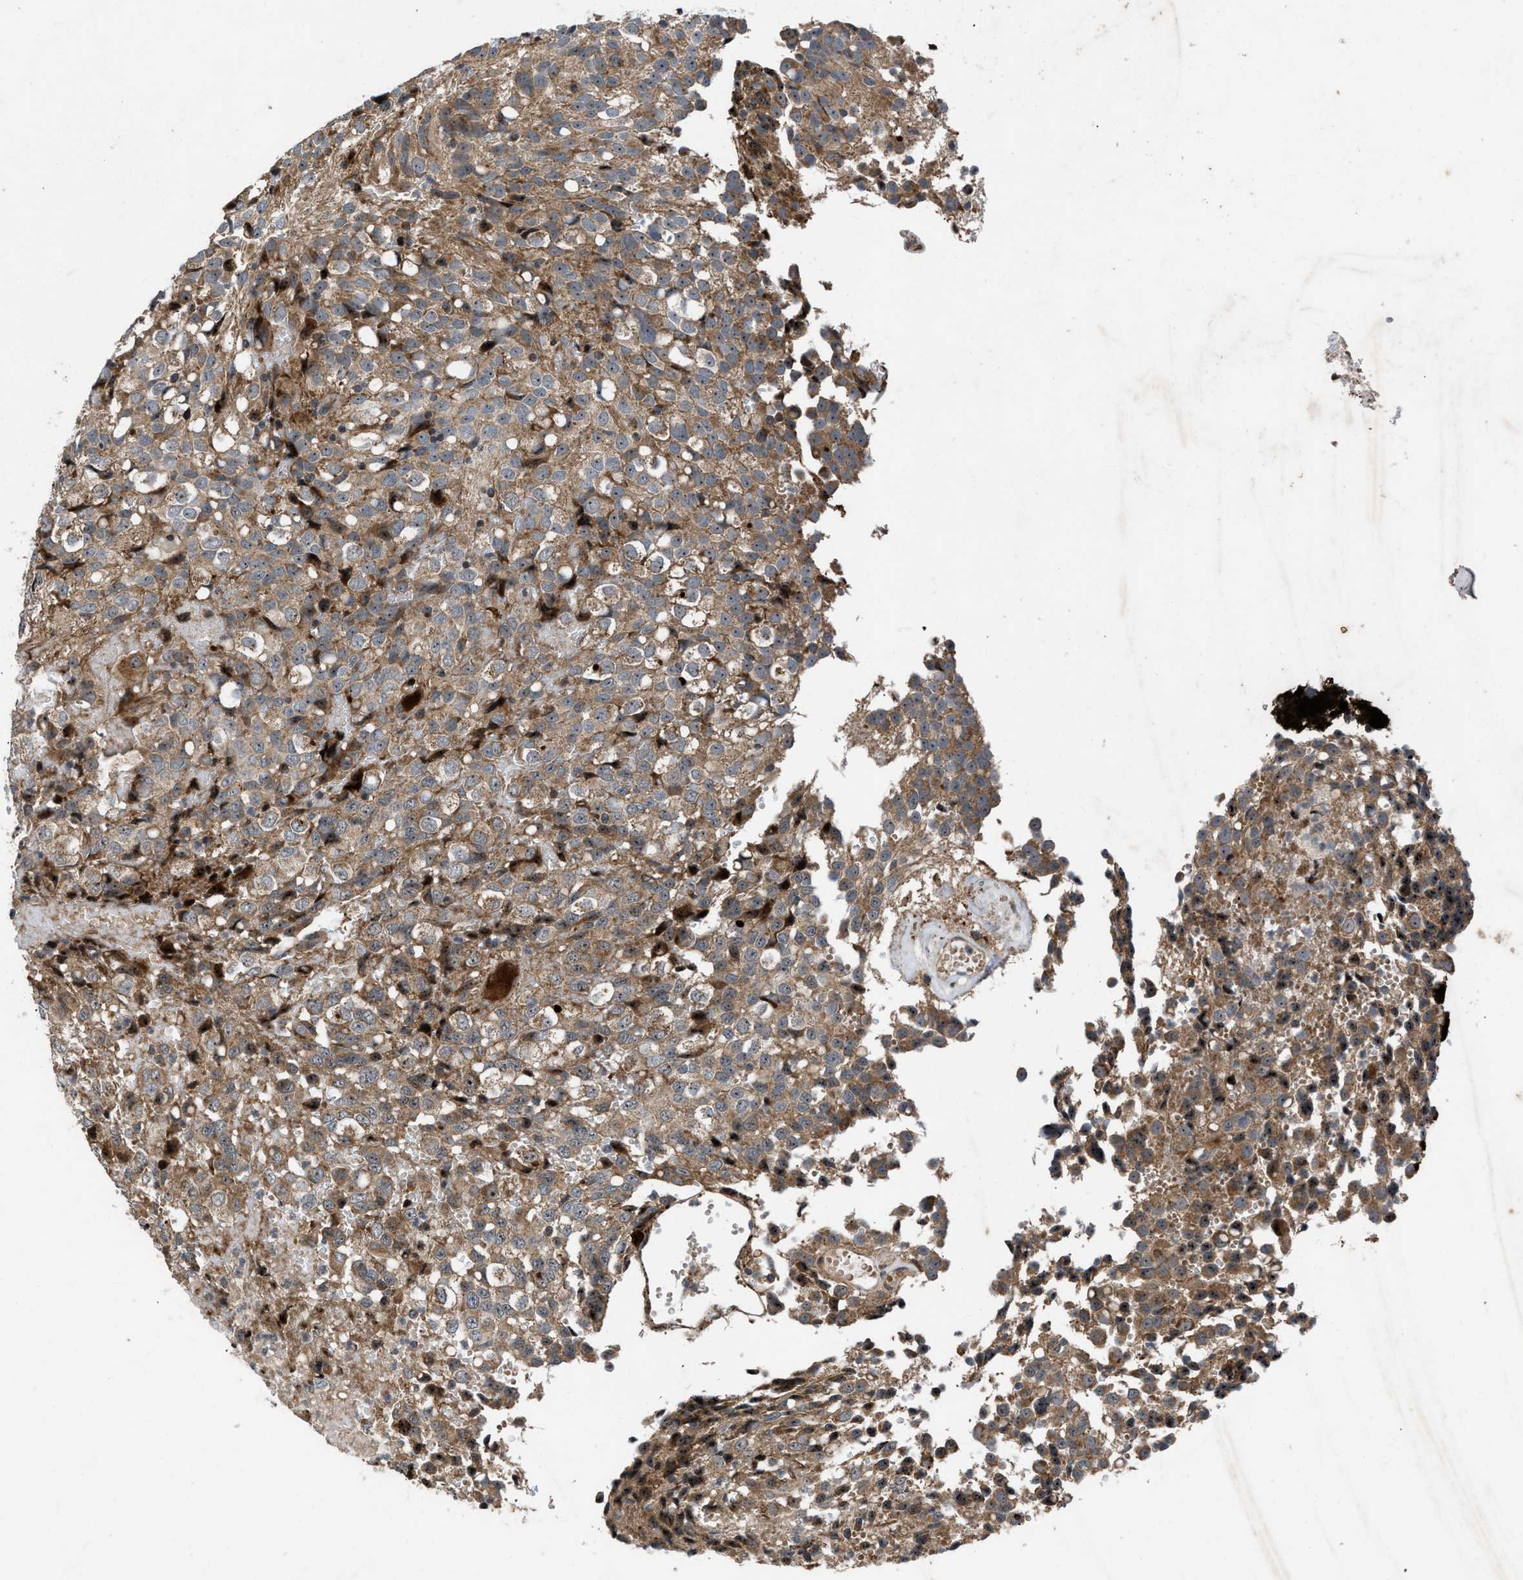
{"staining": {"intensity": "moderate", "quantity": ">75%", "location": "cytoplasmic/membranous"}, "tissue": "glioma", "cell_type": "Tumor cells", "image_type": "cancer", "snomed": [{"axis": "morphology", "description": "Glioma, malignant, High grade"}, {"axis": "topography", "description": "Brain"}], "caption": "Immunohistochemistry of high-grade glioma (malignant) displays medium levels of moderate cytoplasmic/membranous expression in about >75% of tumor cells.", "gene": "AP3M2", "patient": {"sex": "male", "age": 32}}